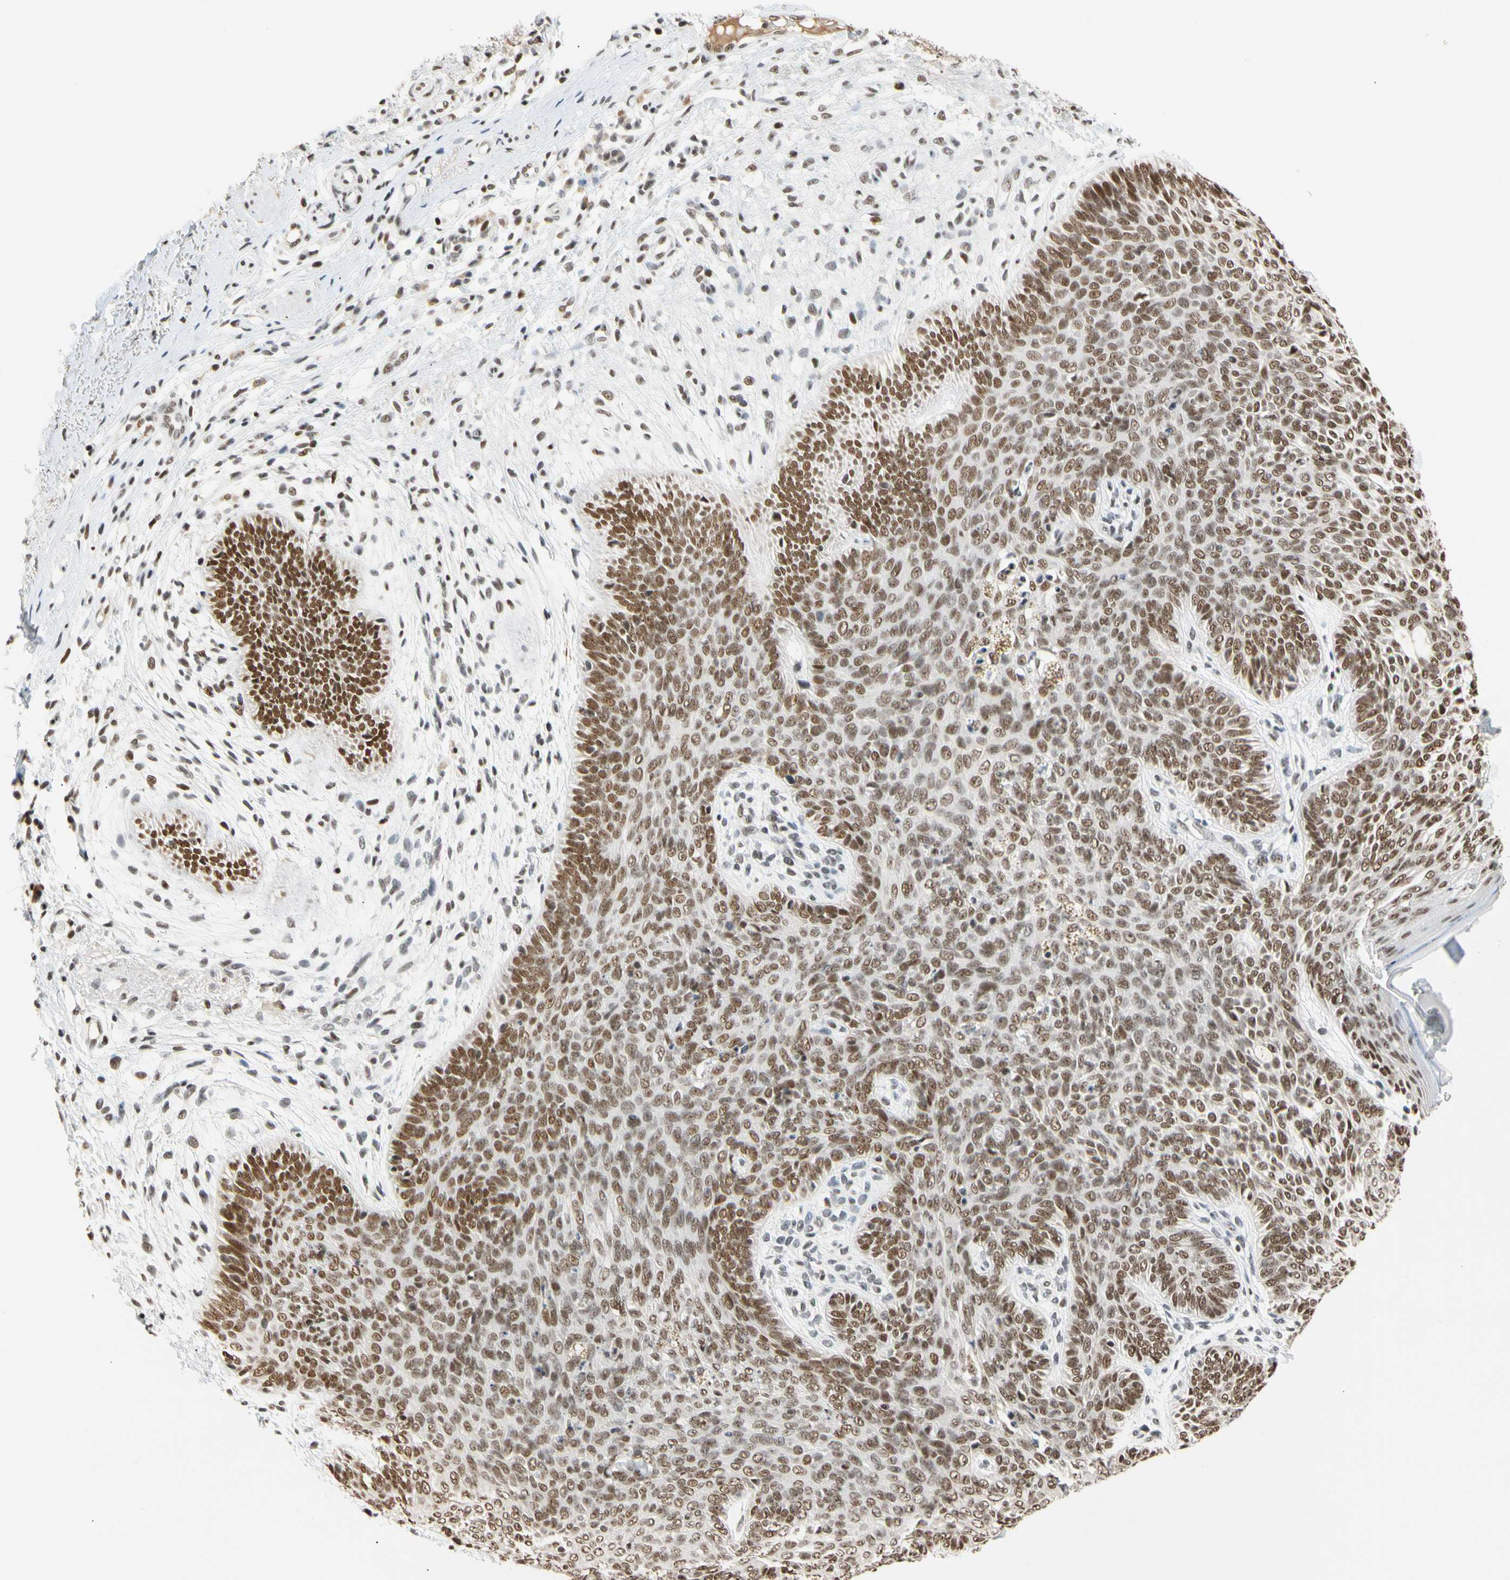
{"staining": {"intensity": "moderate", "quantity": ">75%", "location": "nuclear"}, "tissue": "skin cancer", "cell_type": "Tumor cells", "image_type": "cancer", "snomed": [{"axis": "morphology", "description": "Normal tissue, NOS"}, {"axis": "morphology", "description": "Basal cell carcinoma"}, {"axis": "topography", "description": "Skin"}], "caption": "A brown stain labels moderate nuclear expression of a protein in human skin cancer tumor cells. The staining is performed using DAB (3,3'-diaminobenzidine) brown chromogen to label protein expression. The nuclei are counter-stained blue using hematoxylin.", "gene": "ZSCAN16", "patient": {"sex": "male", "age": 52}}